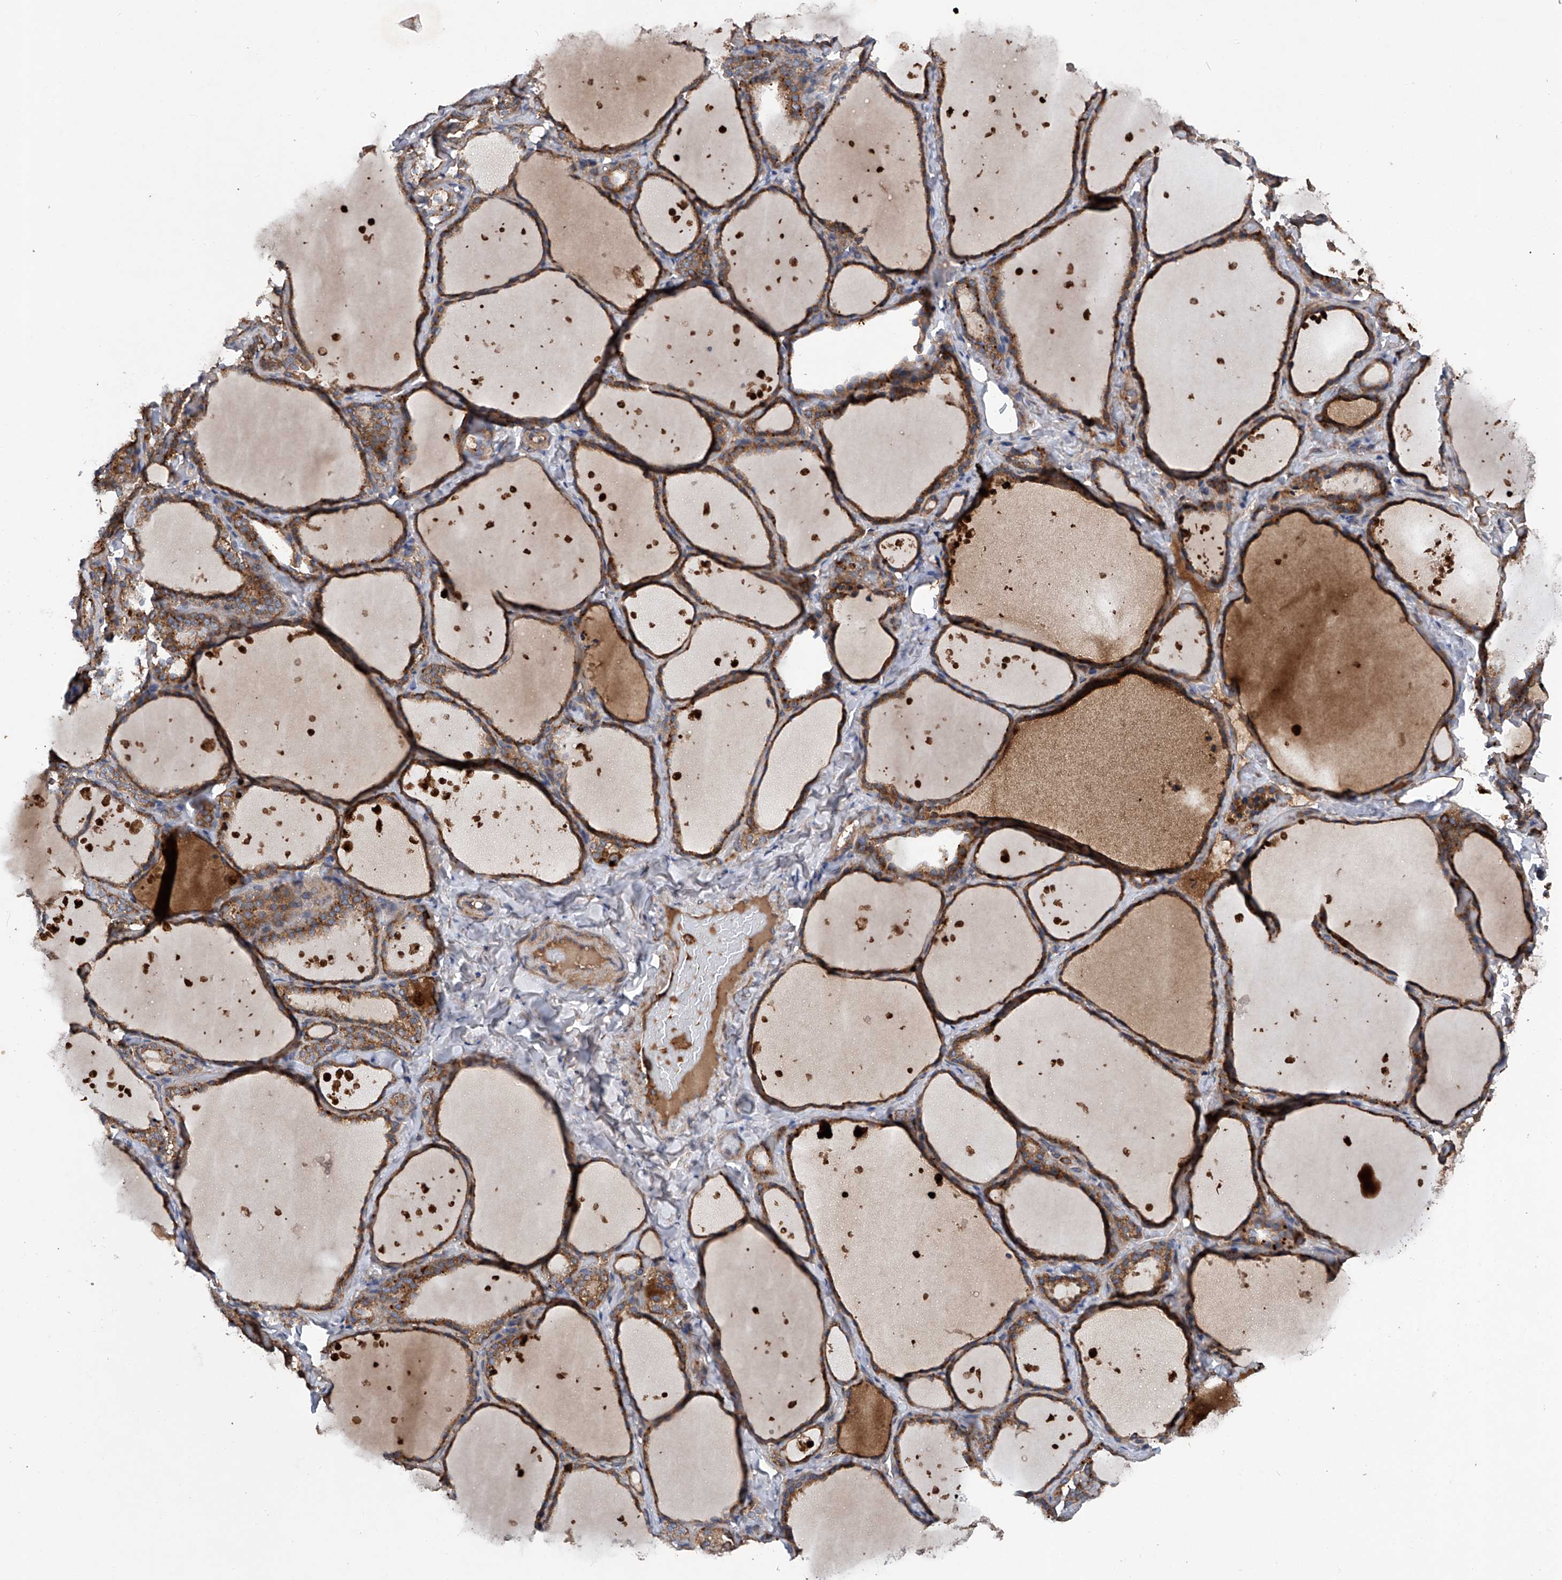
{"staining": {"intensity": "moderate", "quantity": ">75%", "location": "cytoplasmic/membranous"}, "tissue": "thyroid gland", "cell_type": "Glandular cells", "image_type": "normal", "snomed": [{"axis": "morphology", "description": "Normal tissue, NOS"}, {"axis": "topography", "description": "Thyroid gland"}], "caption": "Protein analysis of unremarkable thyroid gland shows moderate cytoplasmic/membranous staining in approximately >75% of glandular cells.", "gene": "ASCC3", "patient": {"sex": "female", "age": 44}}